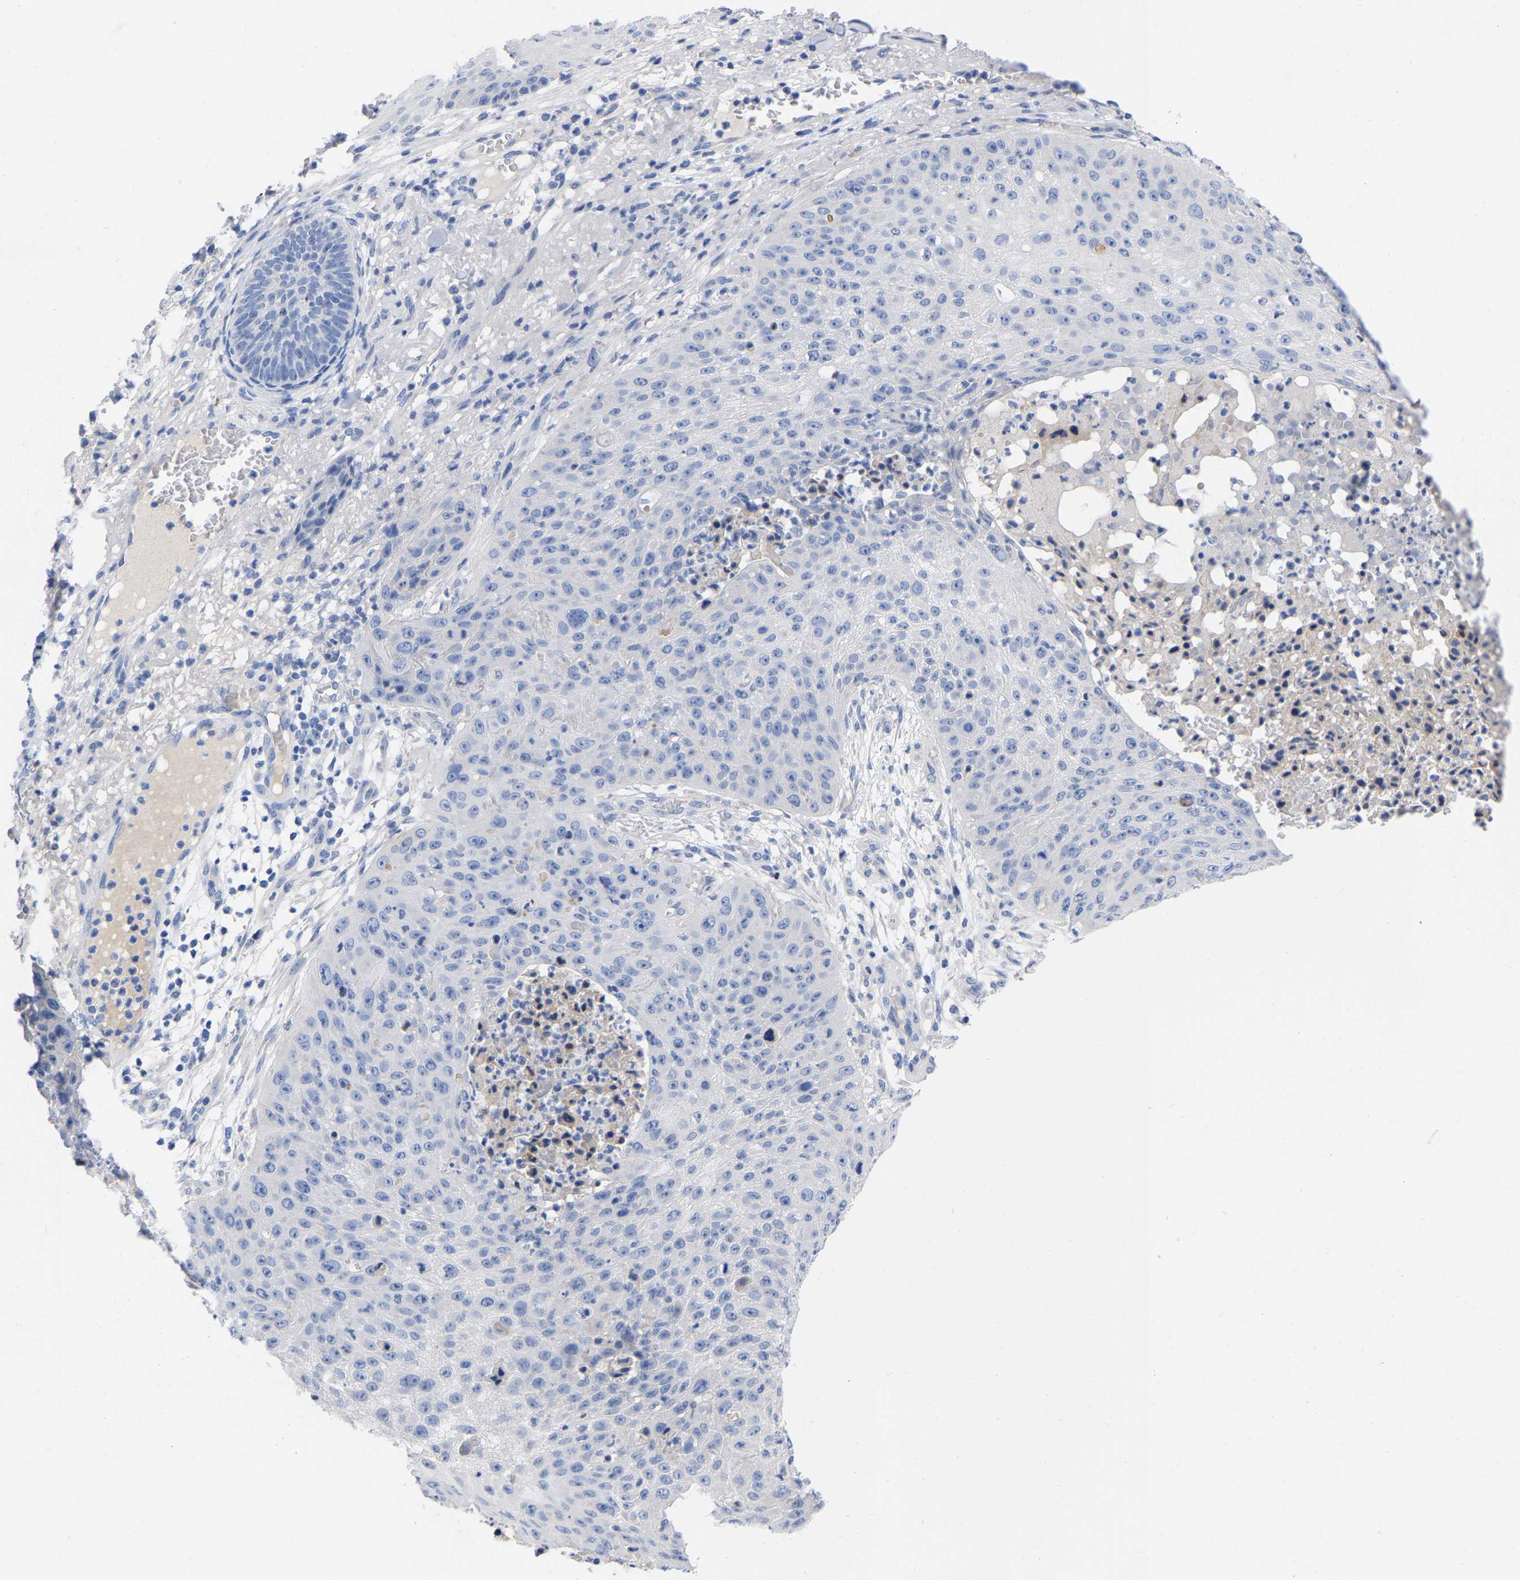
{"staining": {"intensity": "negative", "quantity": "none", "location": "none"}, "tissue": "skin cancer", "cell_type": "Tumor cells", "image_type": "cancer", "snomed": [{"axis": "morphology", "description": "Squamous cell carcinoma, NOS"}, {"axis": "topography", "description": "Skin"}], "caption": "Tumor cells are negative for protein expression in human skin cancer.", "gene": "HAPLN1", "patient": {"sex": "female", "age": 80}}